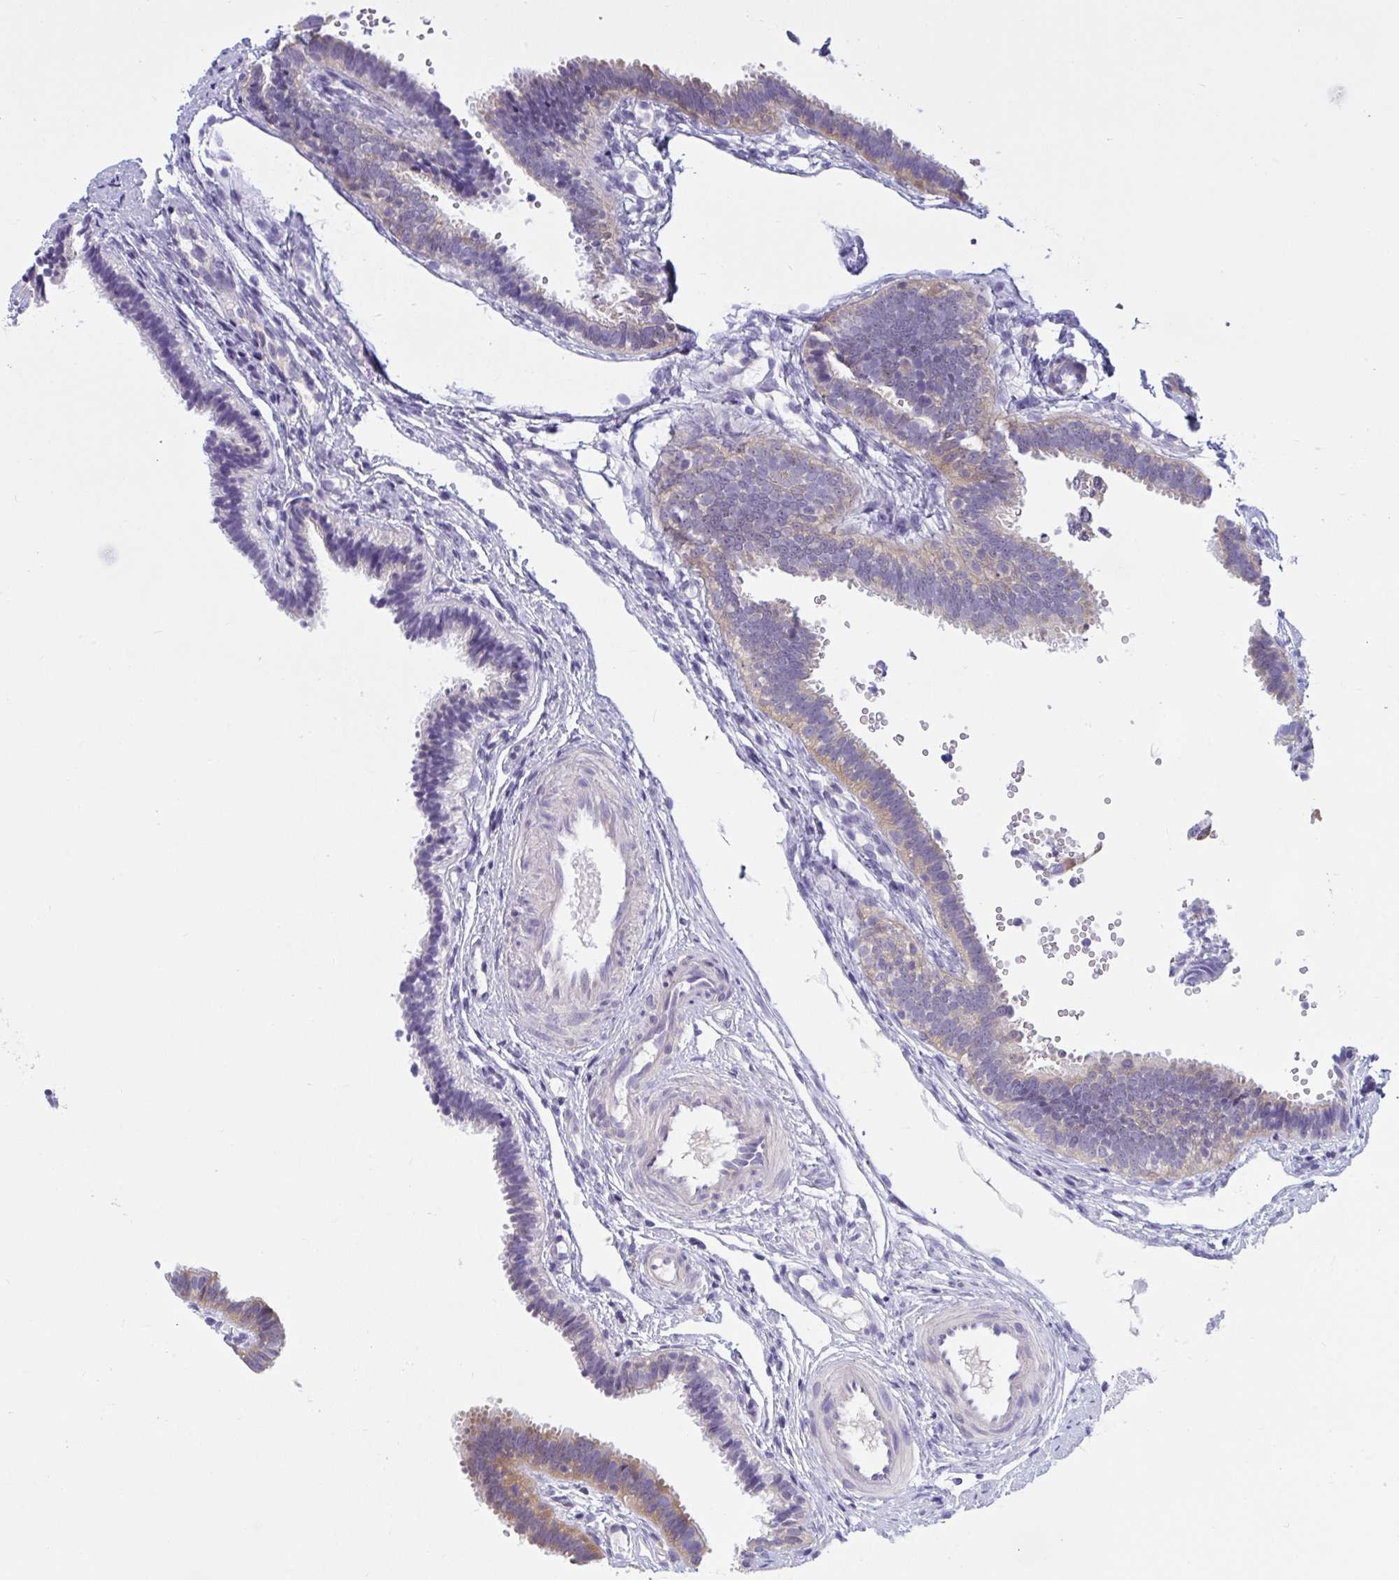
{"staining": {"intensity": "strong", "quantity": "25%-75%", "location": "cytoplasmic/membranous"}, "tissue": "fallopian tube", "cell_type": "Glandular cells", "image_type": "normal", "snomed": [{"axis": "morphology", "description": "Normal tissue, NOS"}, {"axis": "topography", "description": "Fallopian tube"}], "caption": "The micrograph demonstrates a brown stain indicating the presence of a protein in the cytoplasmic/membranous of glandular cells in fallopian tube.", "gene": "SLC30A6", "patient": {"sex": "female", "age": 37}}